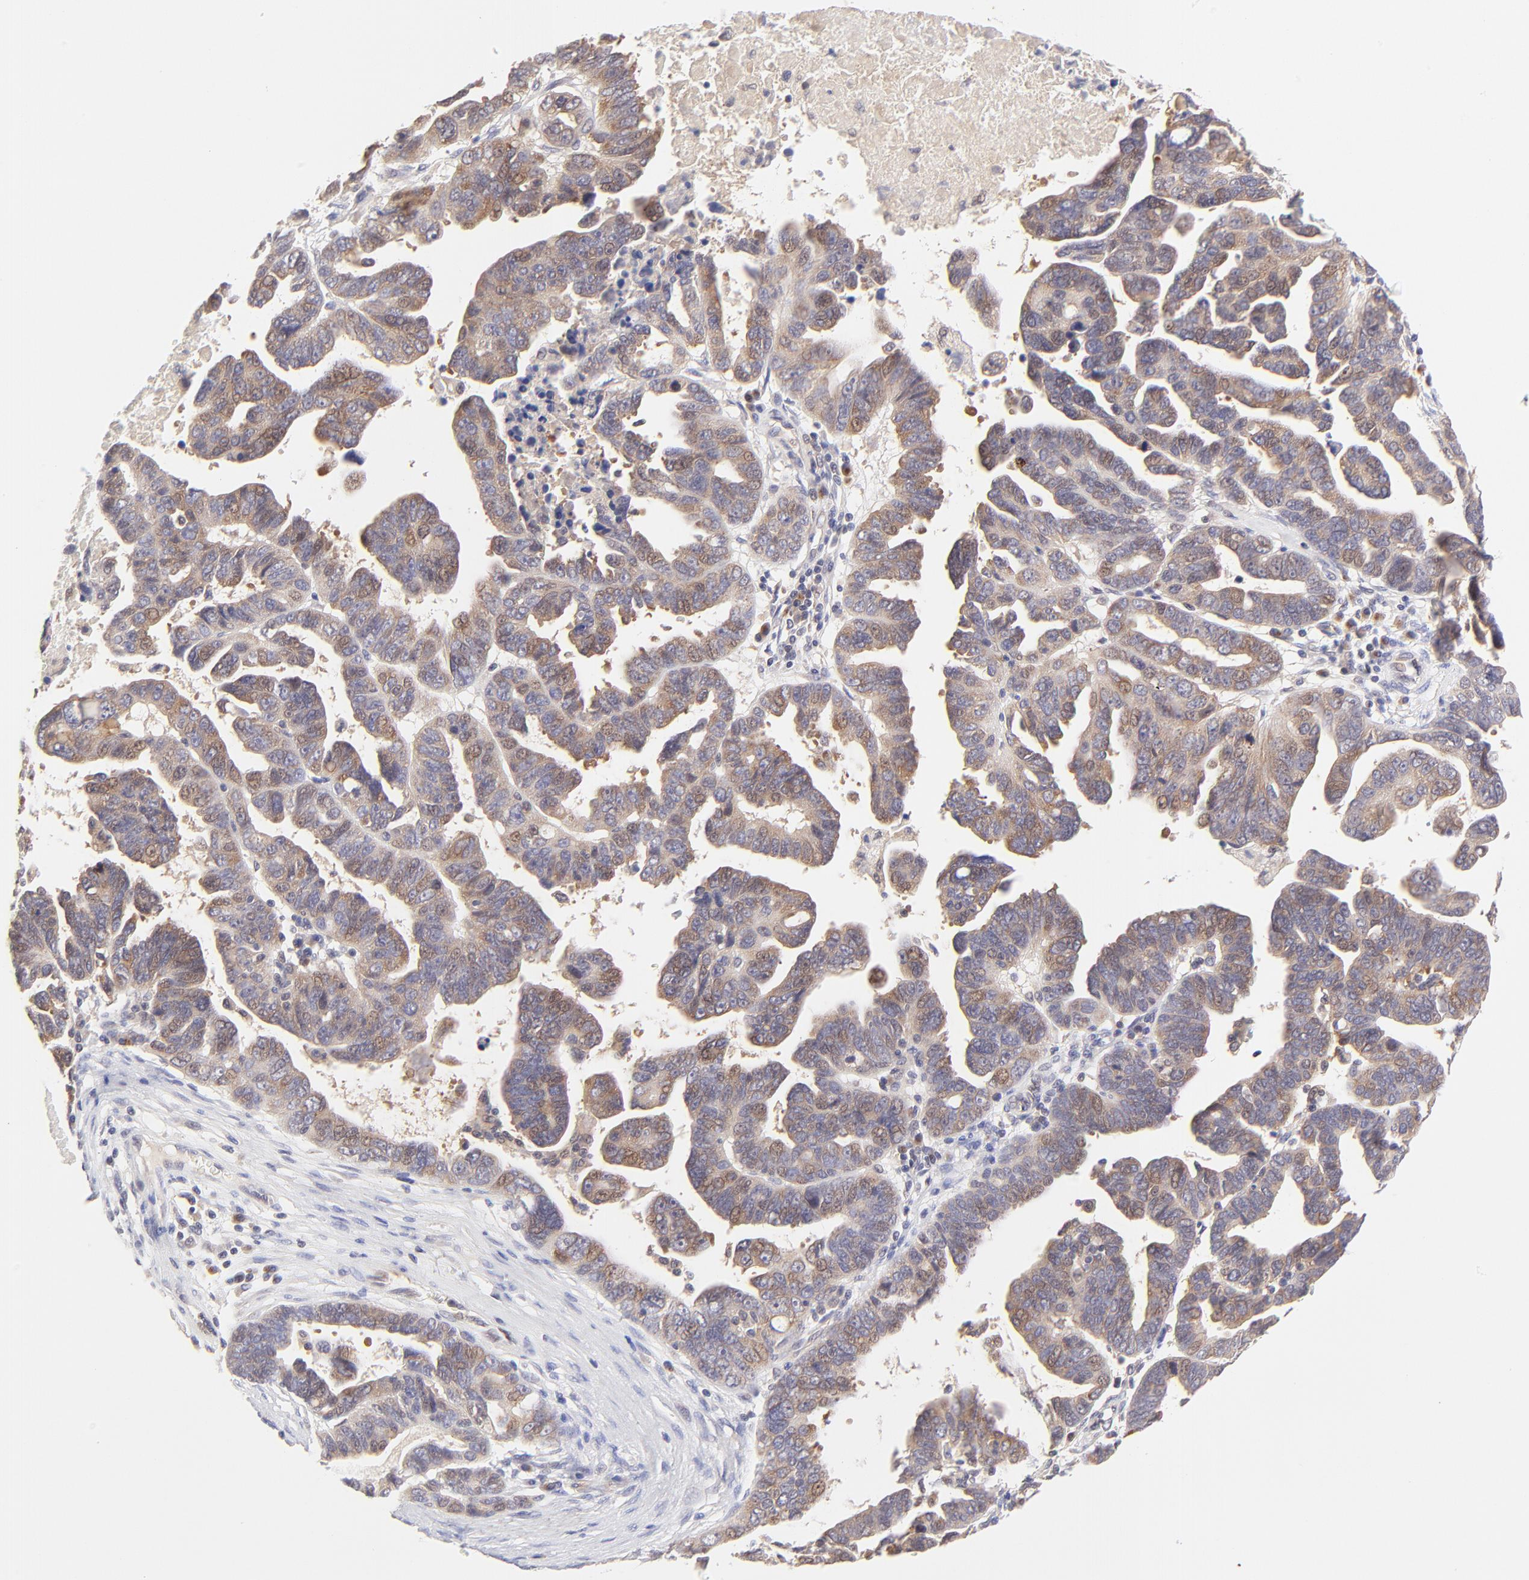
{"staining": {"intensity": "weak", "quantity": ">75%", "location": "cytoplasmic/membranous"}, "tissue": "ovarian cancer", "cell_type": "Tumor cells", "image_type": "cancer", "snomed": [{"axis": "morphology", "description": "Carcinoma, endometroid"}, {"axis": "morphology", "description": "Cystadenocarcinoma, serous, NOS"}, {"axis": "topography", "description": "Ovary"}], "caption": "A histopathology image of human ovarian cancer (endometroid carcinoma) stained for a protein displays weak cytoplasmic/membranous brown staining in tumor cells.", "gene": "TNRC6B", "patient": {"sex": "female", "age": 45}}